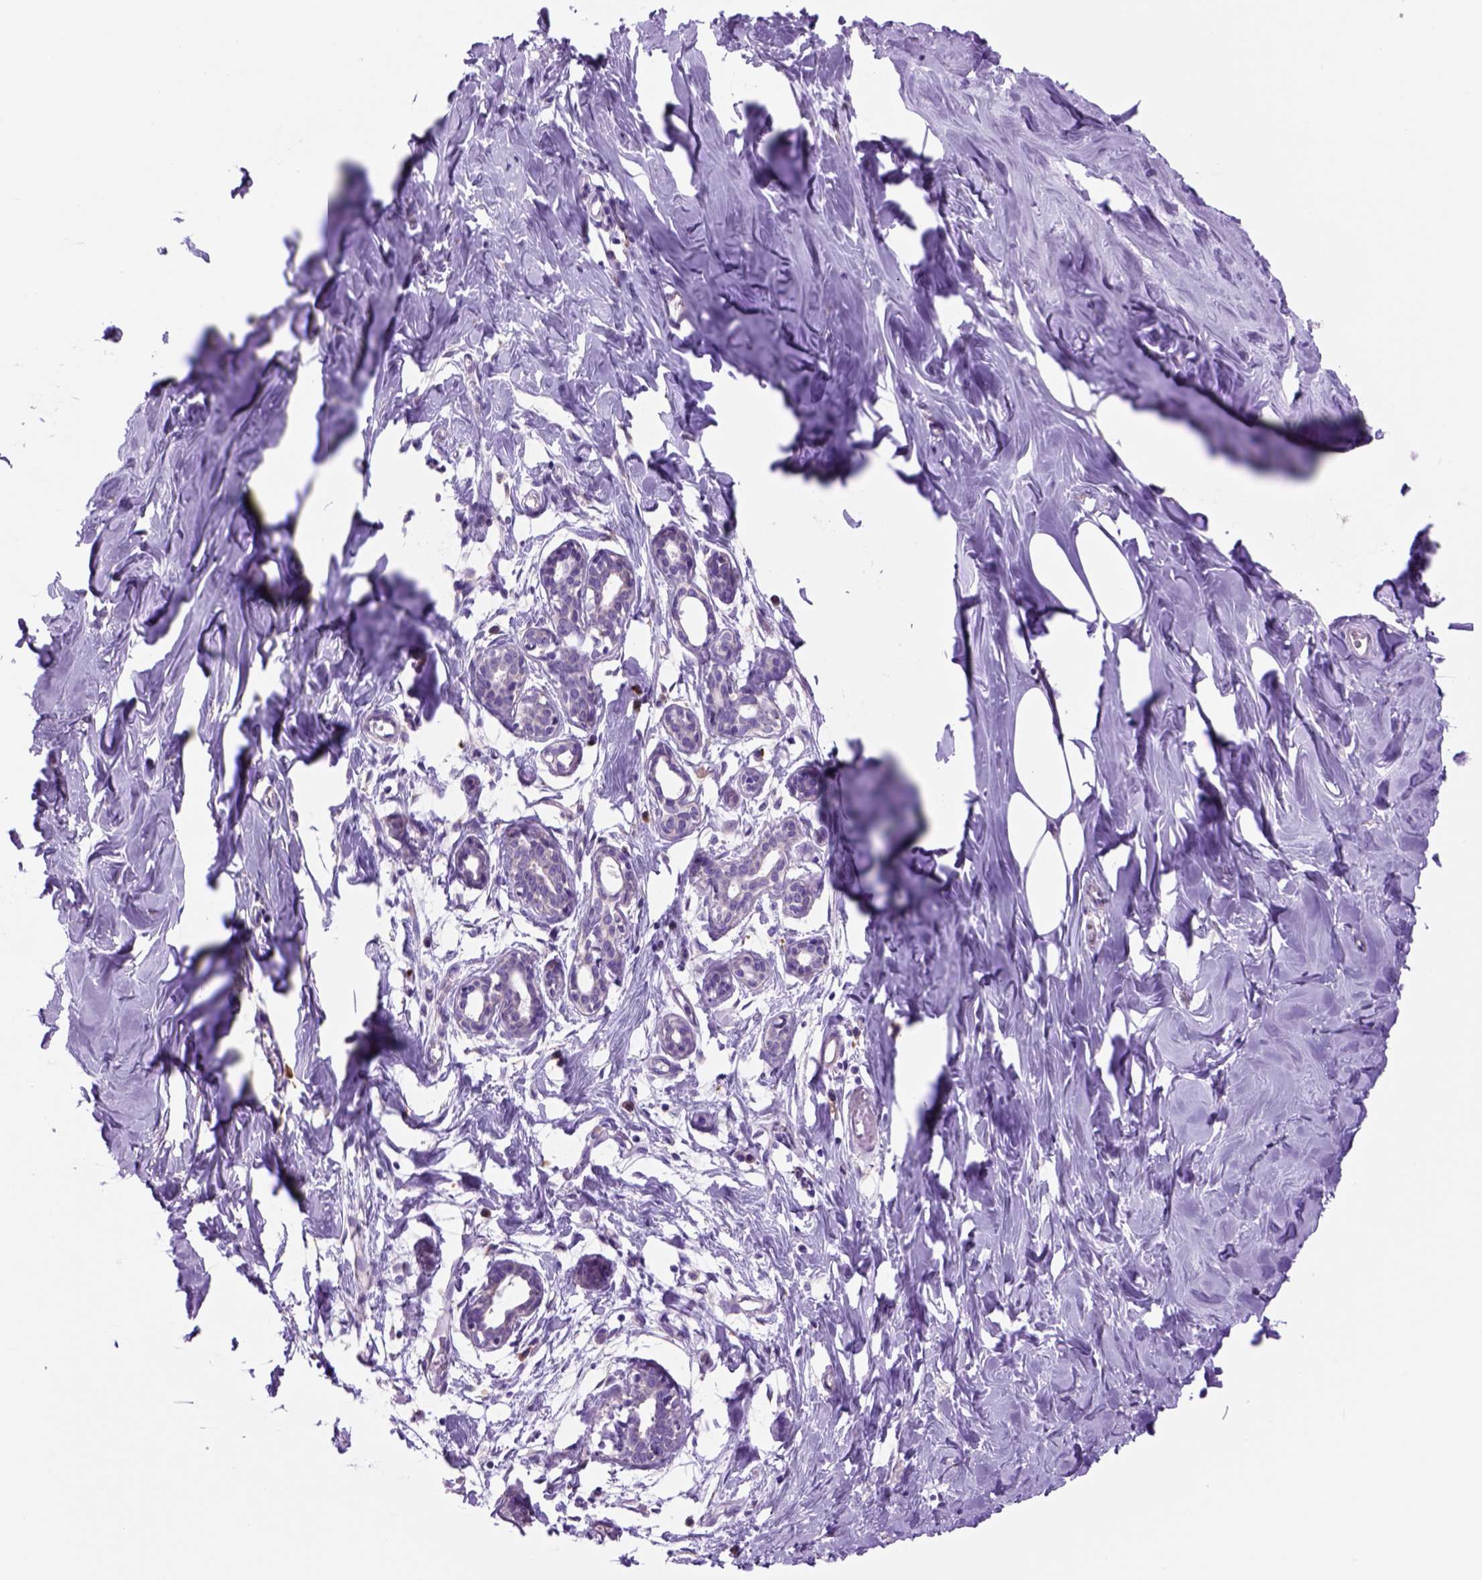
{"staining": {"intensity": "negative", "quantity": "none", "location": "none"}, "tissue": "breast", "cell_type": "Adipocytes", "image_type": "normal", "snomed": [{"axis": "morphology", "description": "Normal tissue, NOS"}, {"axis": "topography", "description": "Breast"}], "caption": "This is an IHC micrograph of benign breast. There is no expression in adipocytes.", "gene": "PIAS3", "patient": {"sex": "female", "age": 27}}